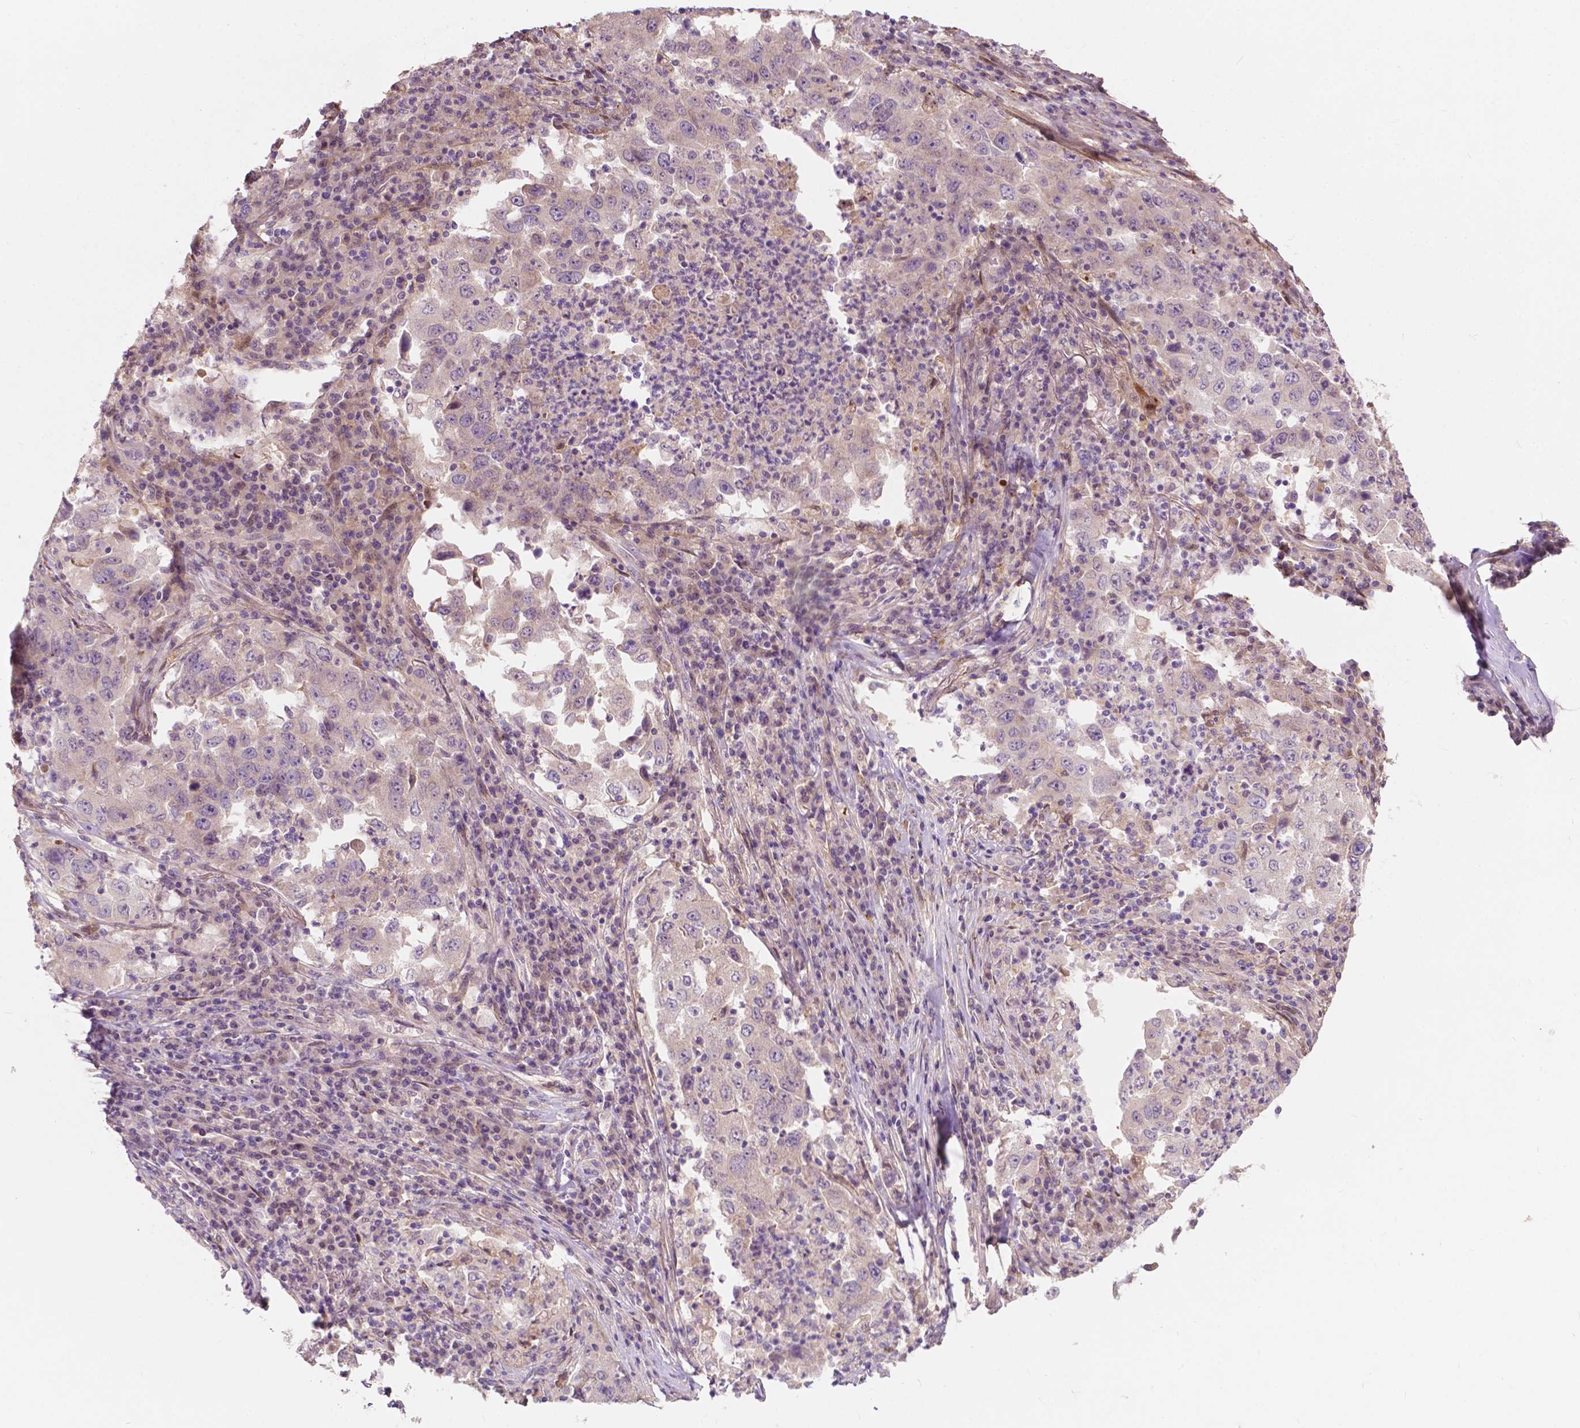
{"staining": {"intensity": "weak", "quantity": "25%-75%", "location": "cytoplasmic/membranous"}, "tissue": "lung cancer", "cell_type": "Tumor cells", "image_type": "cancer", "snomed": [{"axis": "morphology", "description": "Adenocarcinoma, NOS"}, {"axis": "topography", "description": "Lung"}], "caption": "A brown stain highlights weak cytoplasmic/membranous expression of a protein in lung cancer tumor cells.", "gene": "GPR37", "patient": {"sex": "male", "age": 73}}